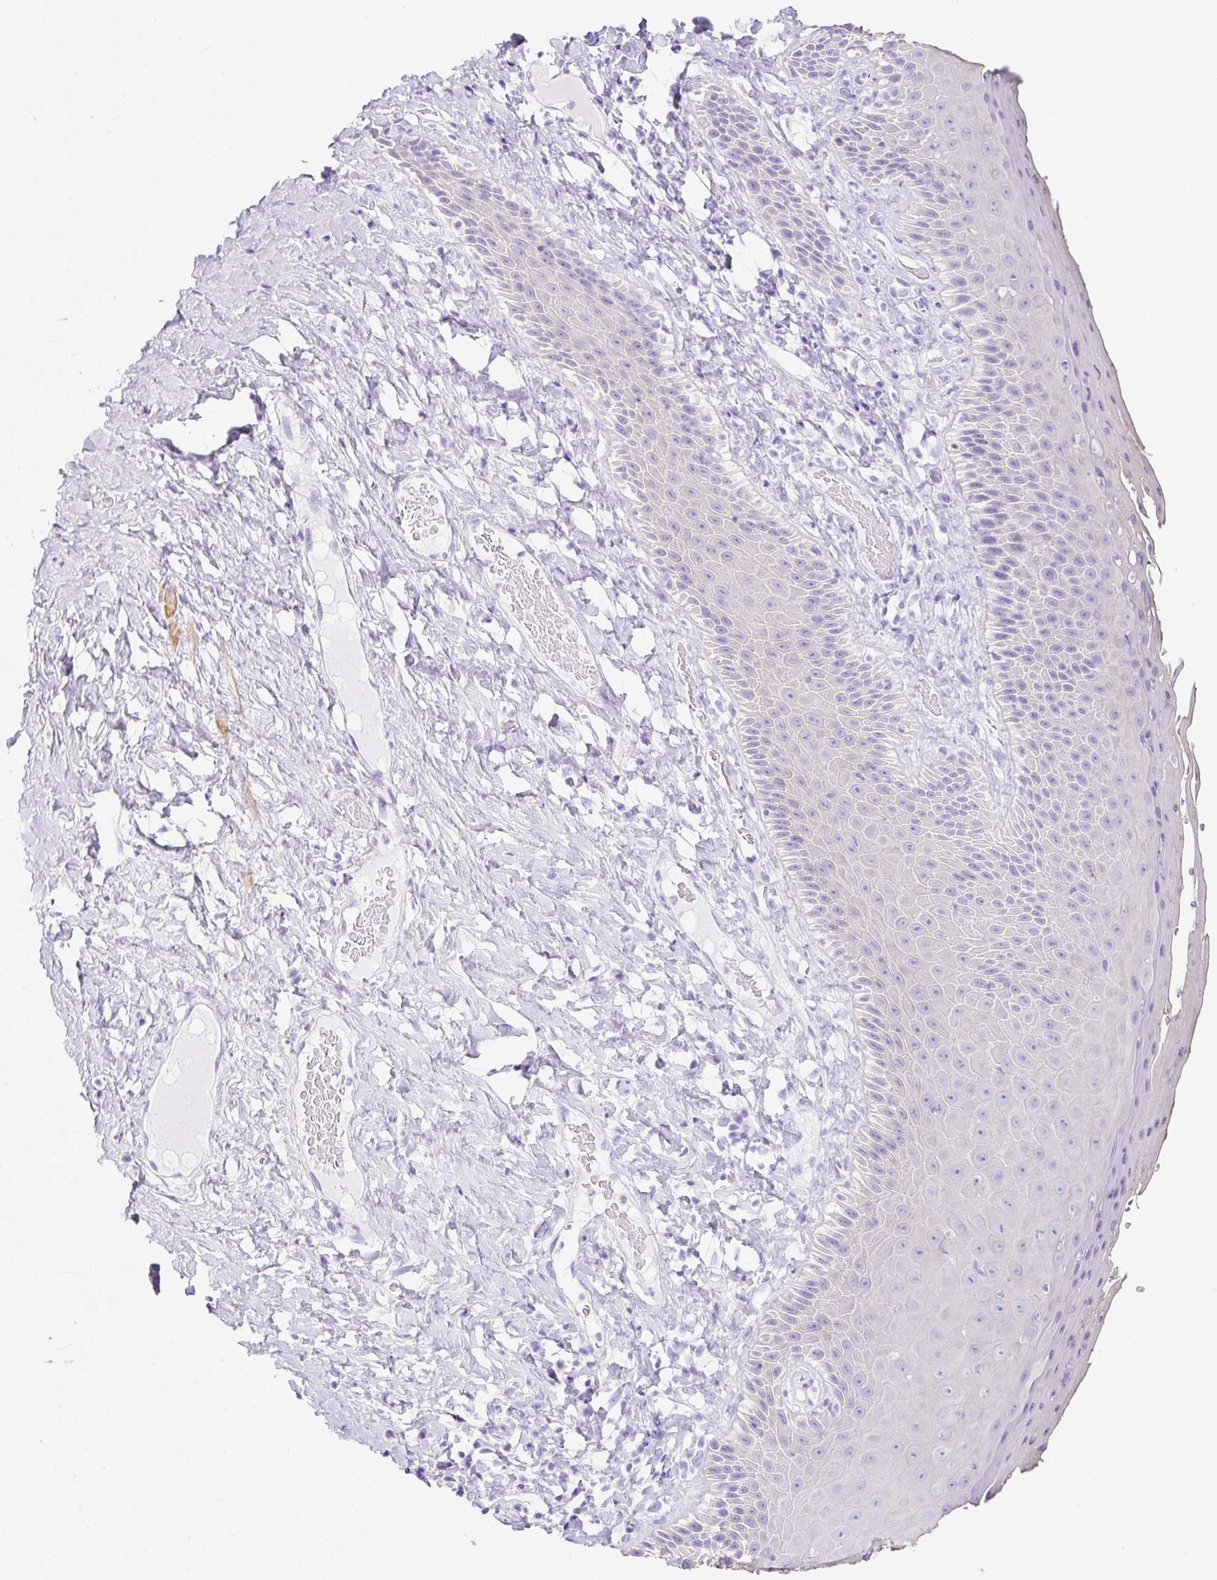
{"staining": {"intensity": "negative", "quantity": "none", "location": "none"}, "tissue": "skin", "cell_type": "Epidermal cells", "image_type": "normal", "snomed": [{"axis": "morphology", "description": "Normal tissue, NOS"}, {"axis": "topography", "description": "Anal"}], "caption": "Protein analysis of normal skin shows no significant positivity in epidermal cells.", "gene": "CLDND2", "patient": {"sex": "male", "age": 78}}